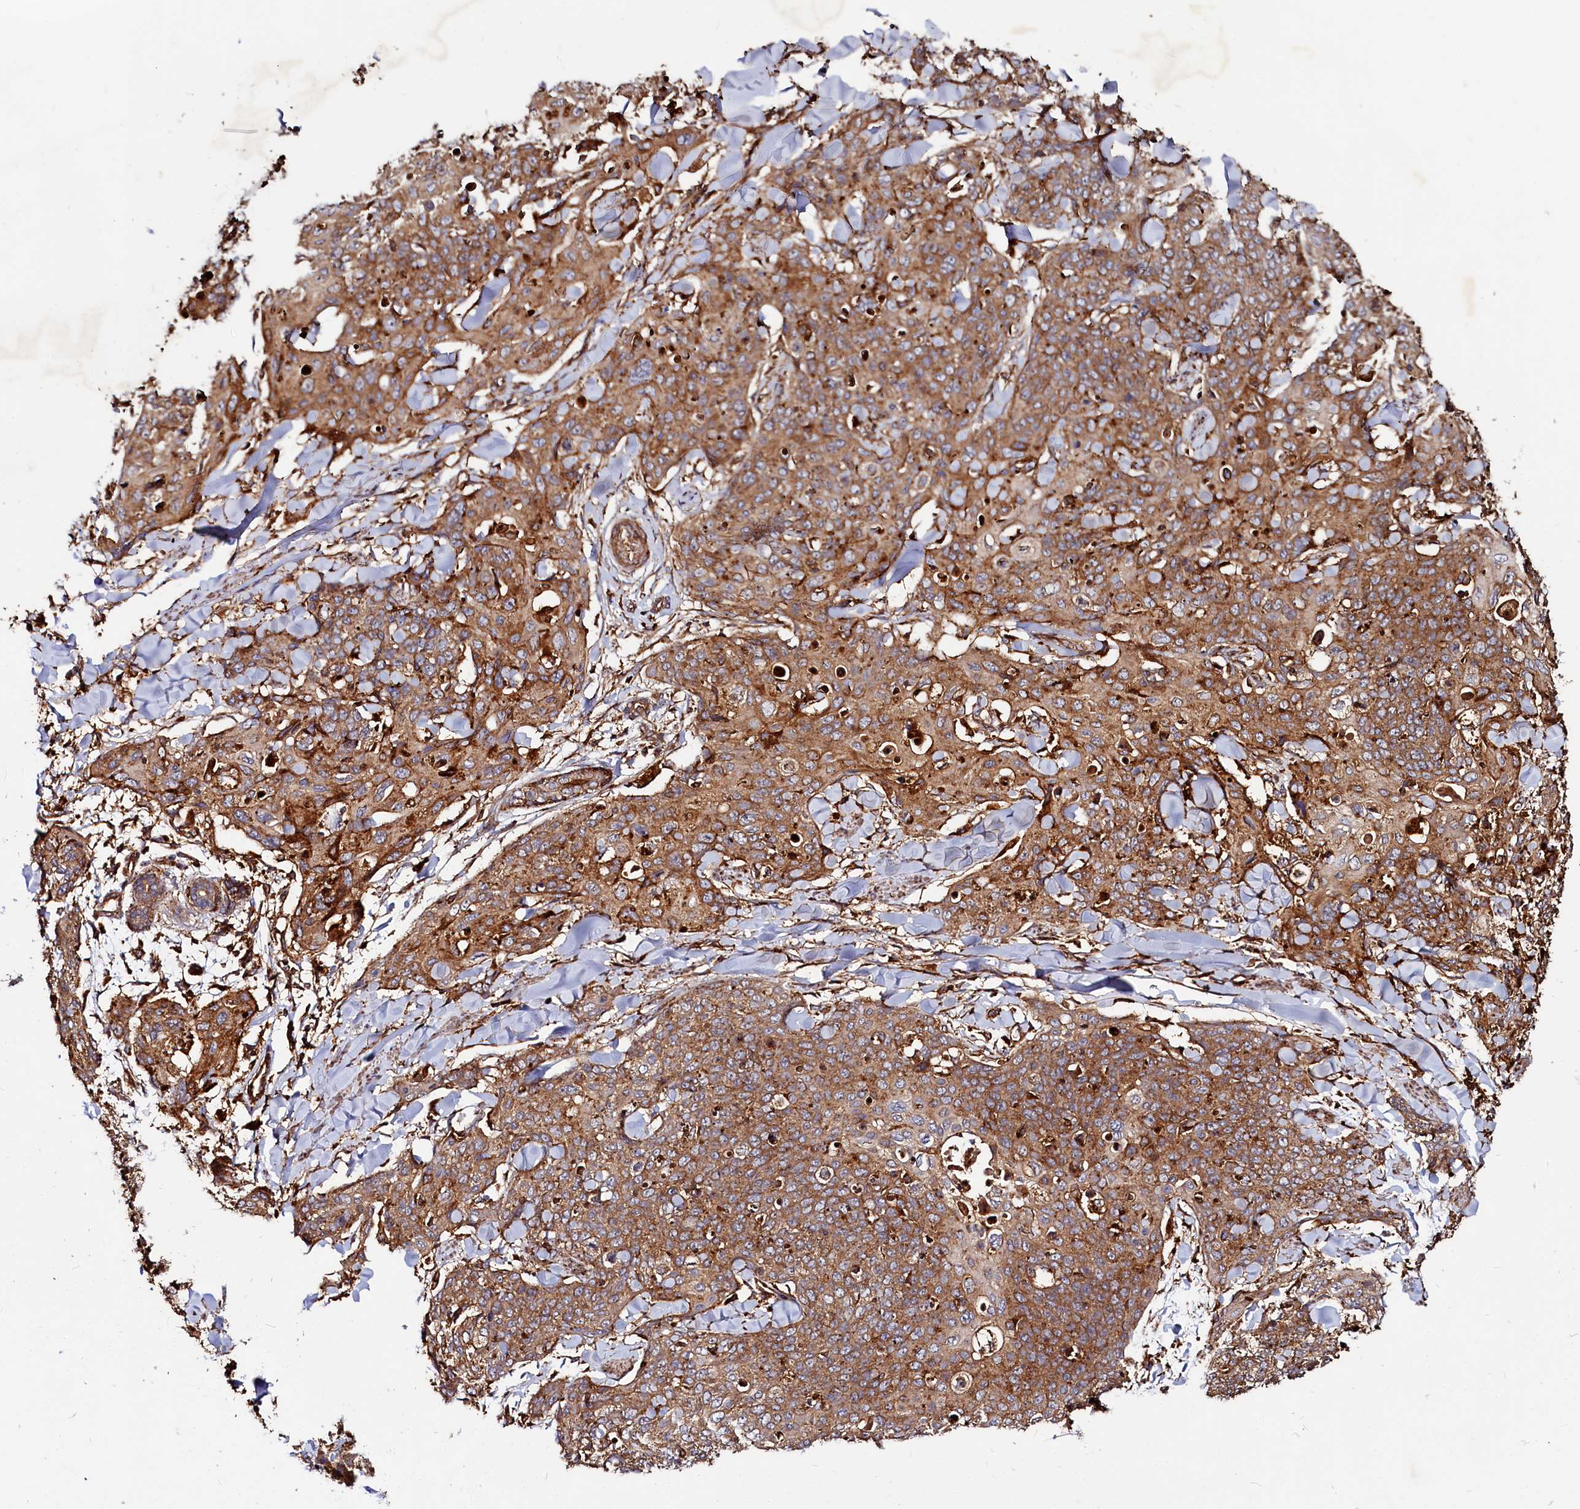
{"staining": {"intensity": "strong", "quantity": ">75%", "location": "cytoplasmic/membranous"}, "tissue": "skin cancer", "cell_type": "Tumor cells", "image_type": "cancer", "snomed": [{"axis": "morphology", "description": "Squamous cell carcinoma, NOS"}, {"axis": "topography", "description": "Skin"}, {"axis": "topography", "description": "Vulva"}], "caption": "Immunohistochemical staining of squamous cell carcinoma (skin) demonstrates high levels of strong cytoplasmic/membranous staining in approximately >75% of tumor cells.", "gene": "WDR73", "patient": {"sex": "female", "age": 85}}